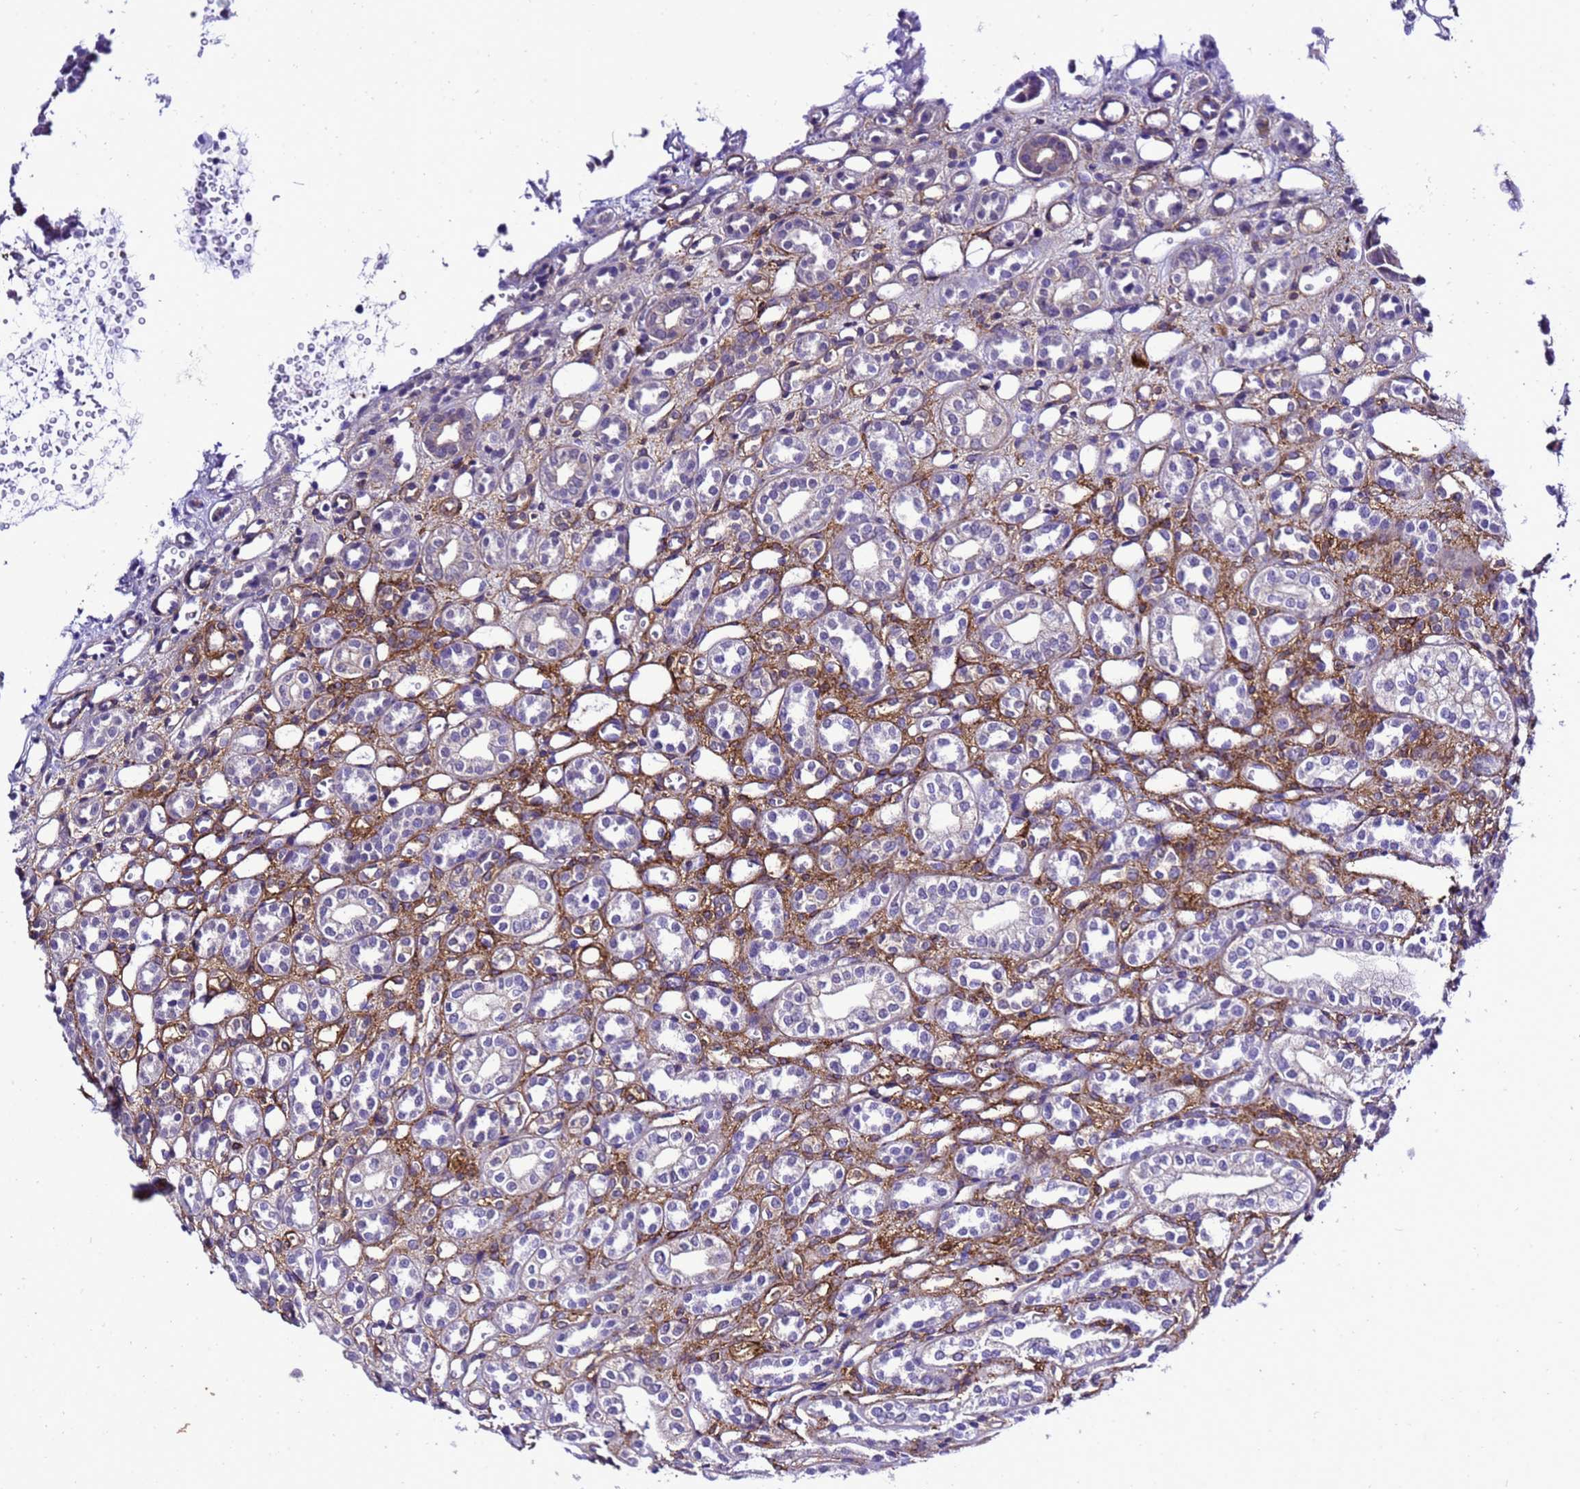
{"staining": {"intensity": "moderate", "quantity": "<25%", "location": "cytoplasmic/membranous"}, "tissue": "kidney", "cell_type": "Cells in glomeruli", "image_type": "normal", "snomed": [{"axis": "morphology", "description": "Normal tissue, NOS"}, {"axis": "morphology", "description": "Neoplasm, malignant, NOS"}, {"axis": "topography", "description": "Kidney"}], "caption": "A low amount of moderate cytoplasmic/membranous staining is appreciated in approximately <25% of cells in glomeruli in normal kidney. (brown staining indicates protein expression, while blue staining denotes nuclei).", "gene": "GZF1", "patient": {"sex": "female", "age": 1}}